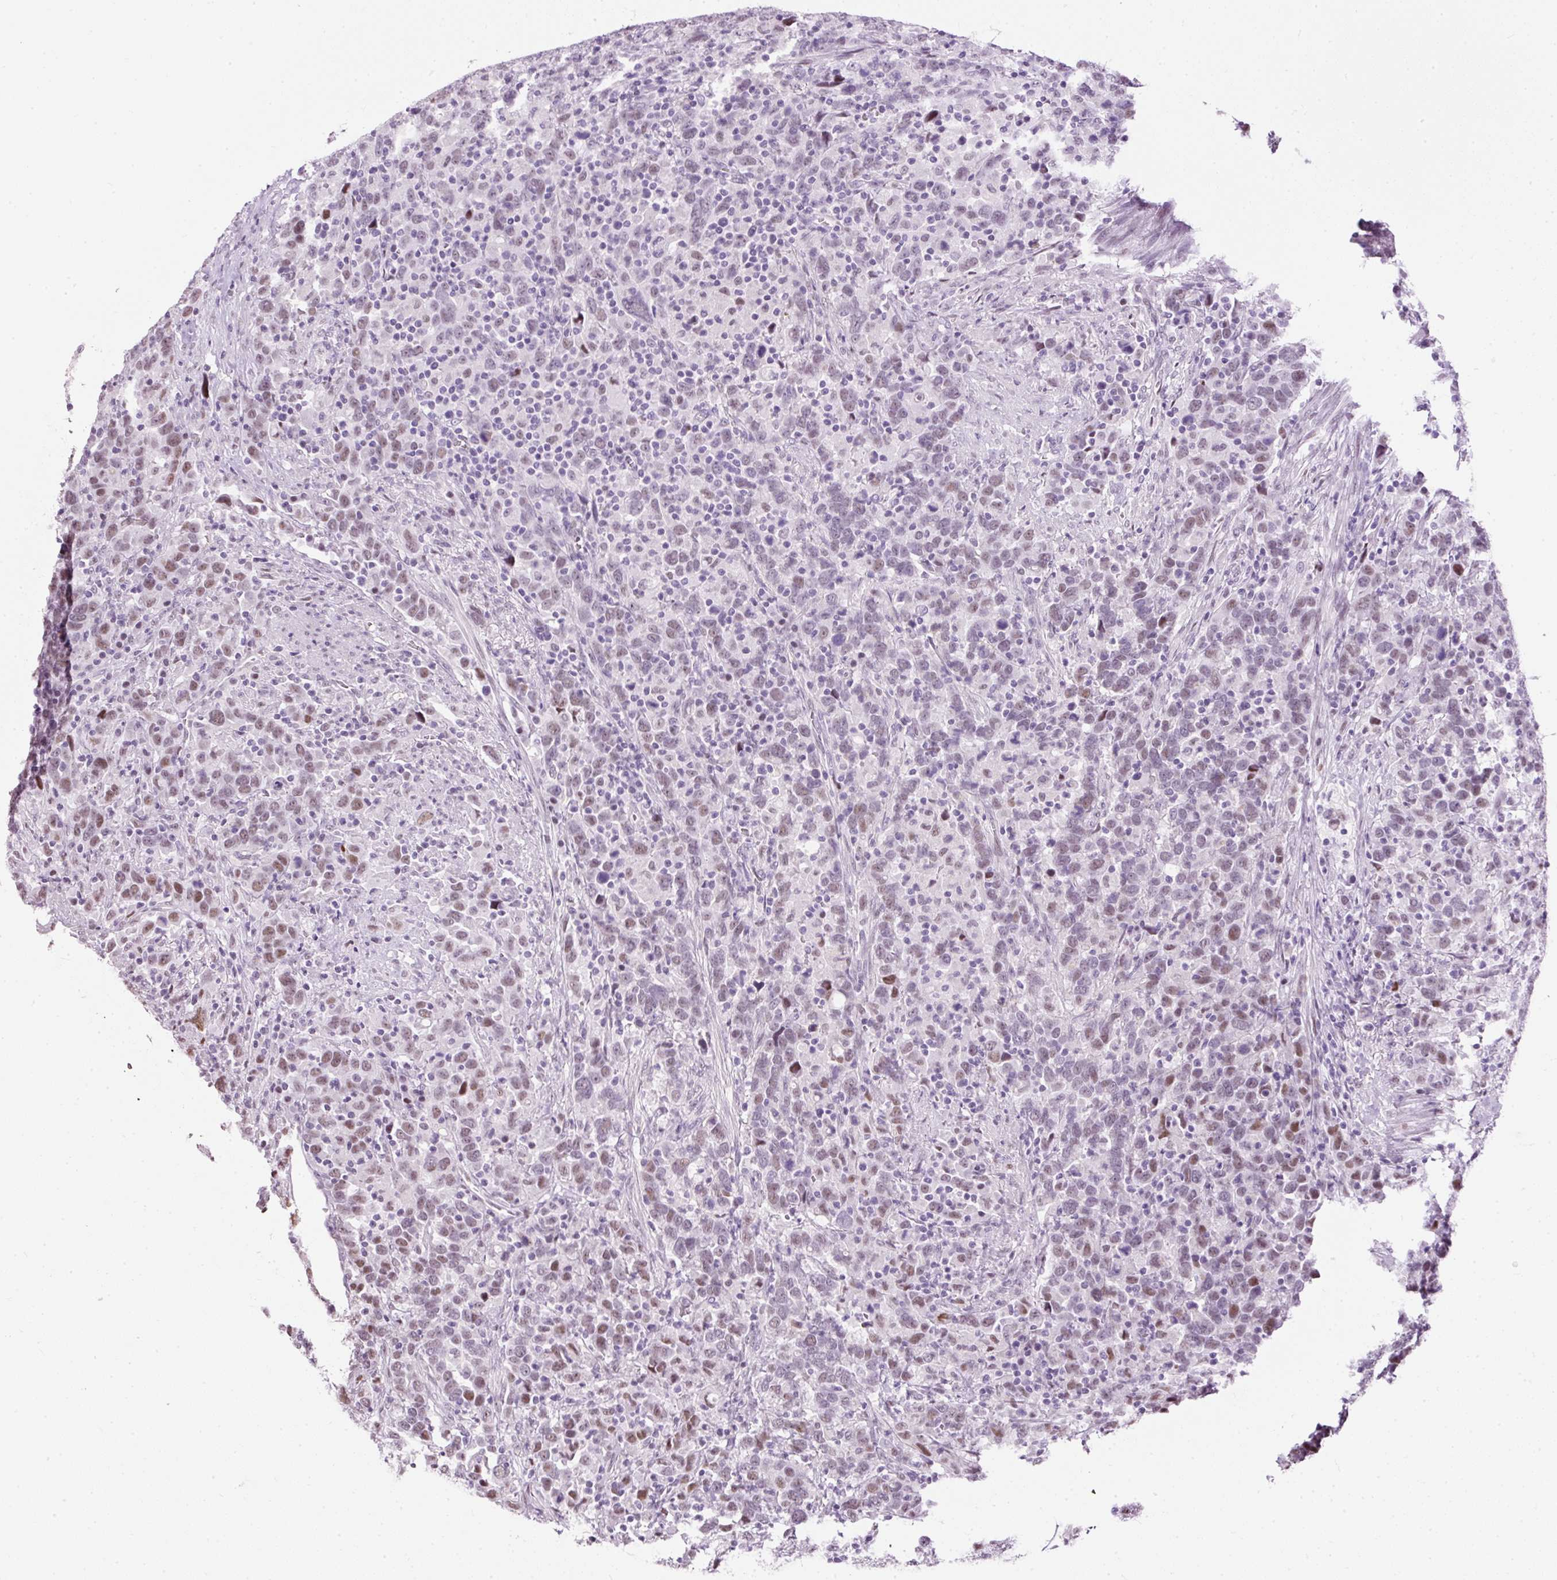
{"staining": {"intensity": "moderate", "quantity": "25%-75%", "location": "nuclear"}, "tissue": "urothelial cancer", "cell_type": "Tumor cells", "image_type": "cancer", "snomed": [{"axis": "morphology", "description": "Urothelial carcinoma, High grade"}, {"axis": "topography", "description": "Urinary bladder"}], "caption": "Immunohistochemistry (IHC) histopathology image of neoplastic tissue: urothelial cancer stained using immunohistochemistry (IHC) demonstrates medium levels of moderate protein expression localized specifically in the nuclear of tumor cells, appearing as a nuclear brown color.", "gene": "PDE6B", "patient": {"sex": "male", "age": 61}}